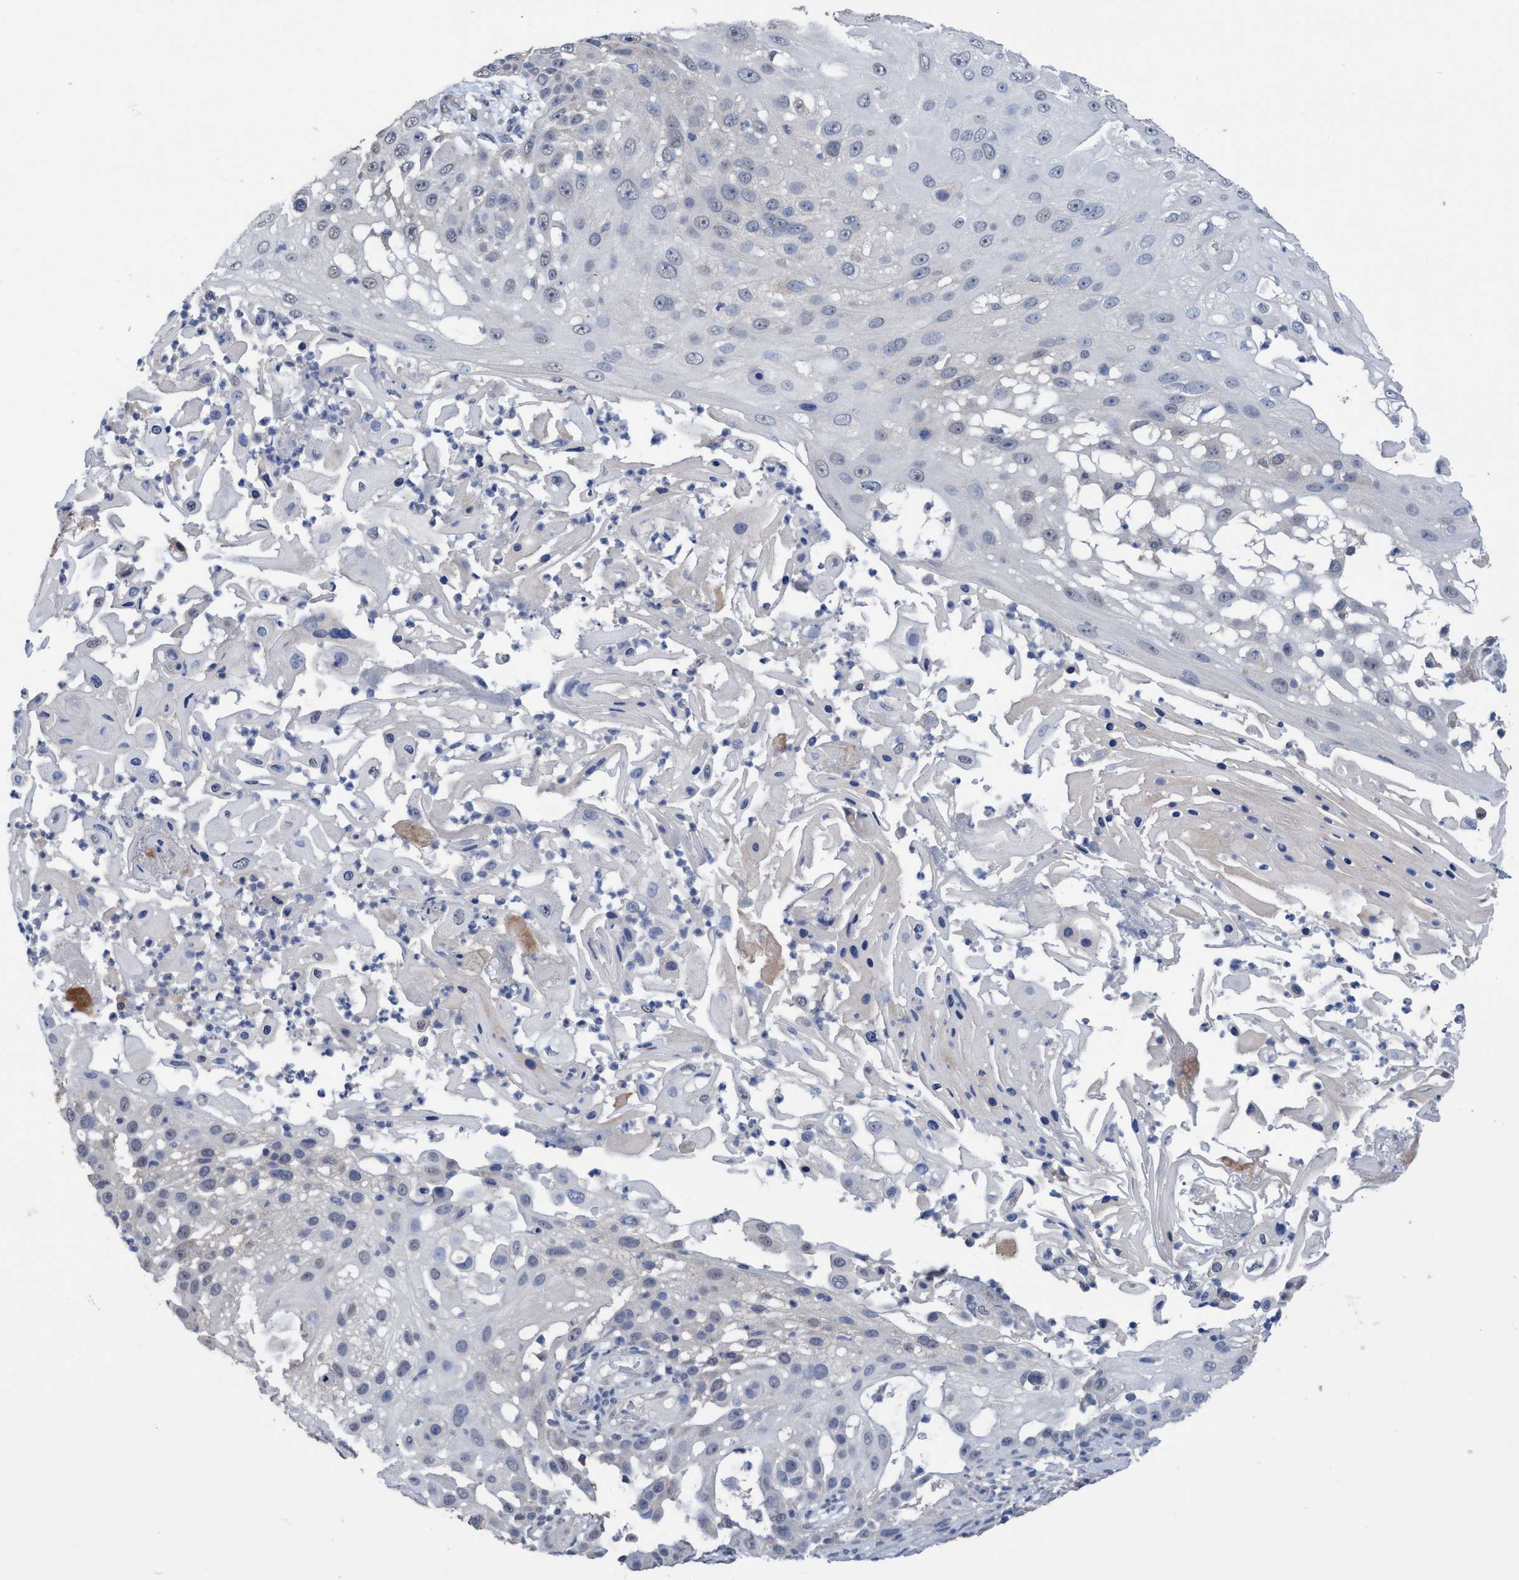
{"staining": {"intensity": "negative", "quantity": "none", "location": "none"}, "tissue": "skin cancer", "cell_type": "Tumor cells", "image_type": "cancer", "snomed": [{"axis": "morphology", "description": "Squamous cell carcinoma, NOS"}, {"axis": "topography", "description": "Skin"}], "caption": "Protein analysis of skin cancer exhibits no significant staining in tumor cells.", "gene": "GLOD4", "patient": {"sex": "female", "age": 44}}